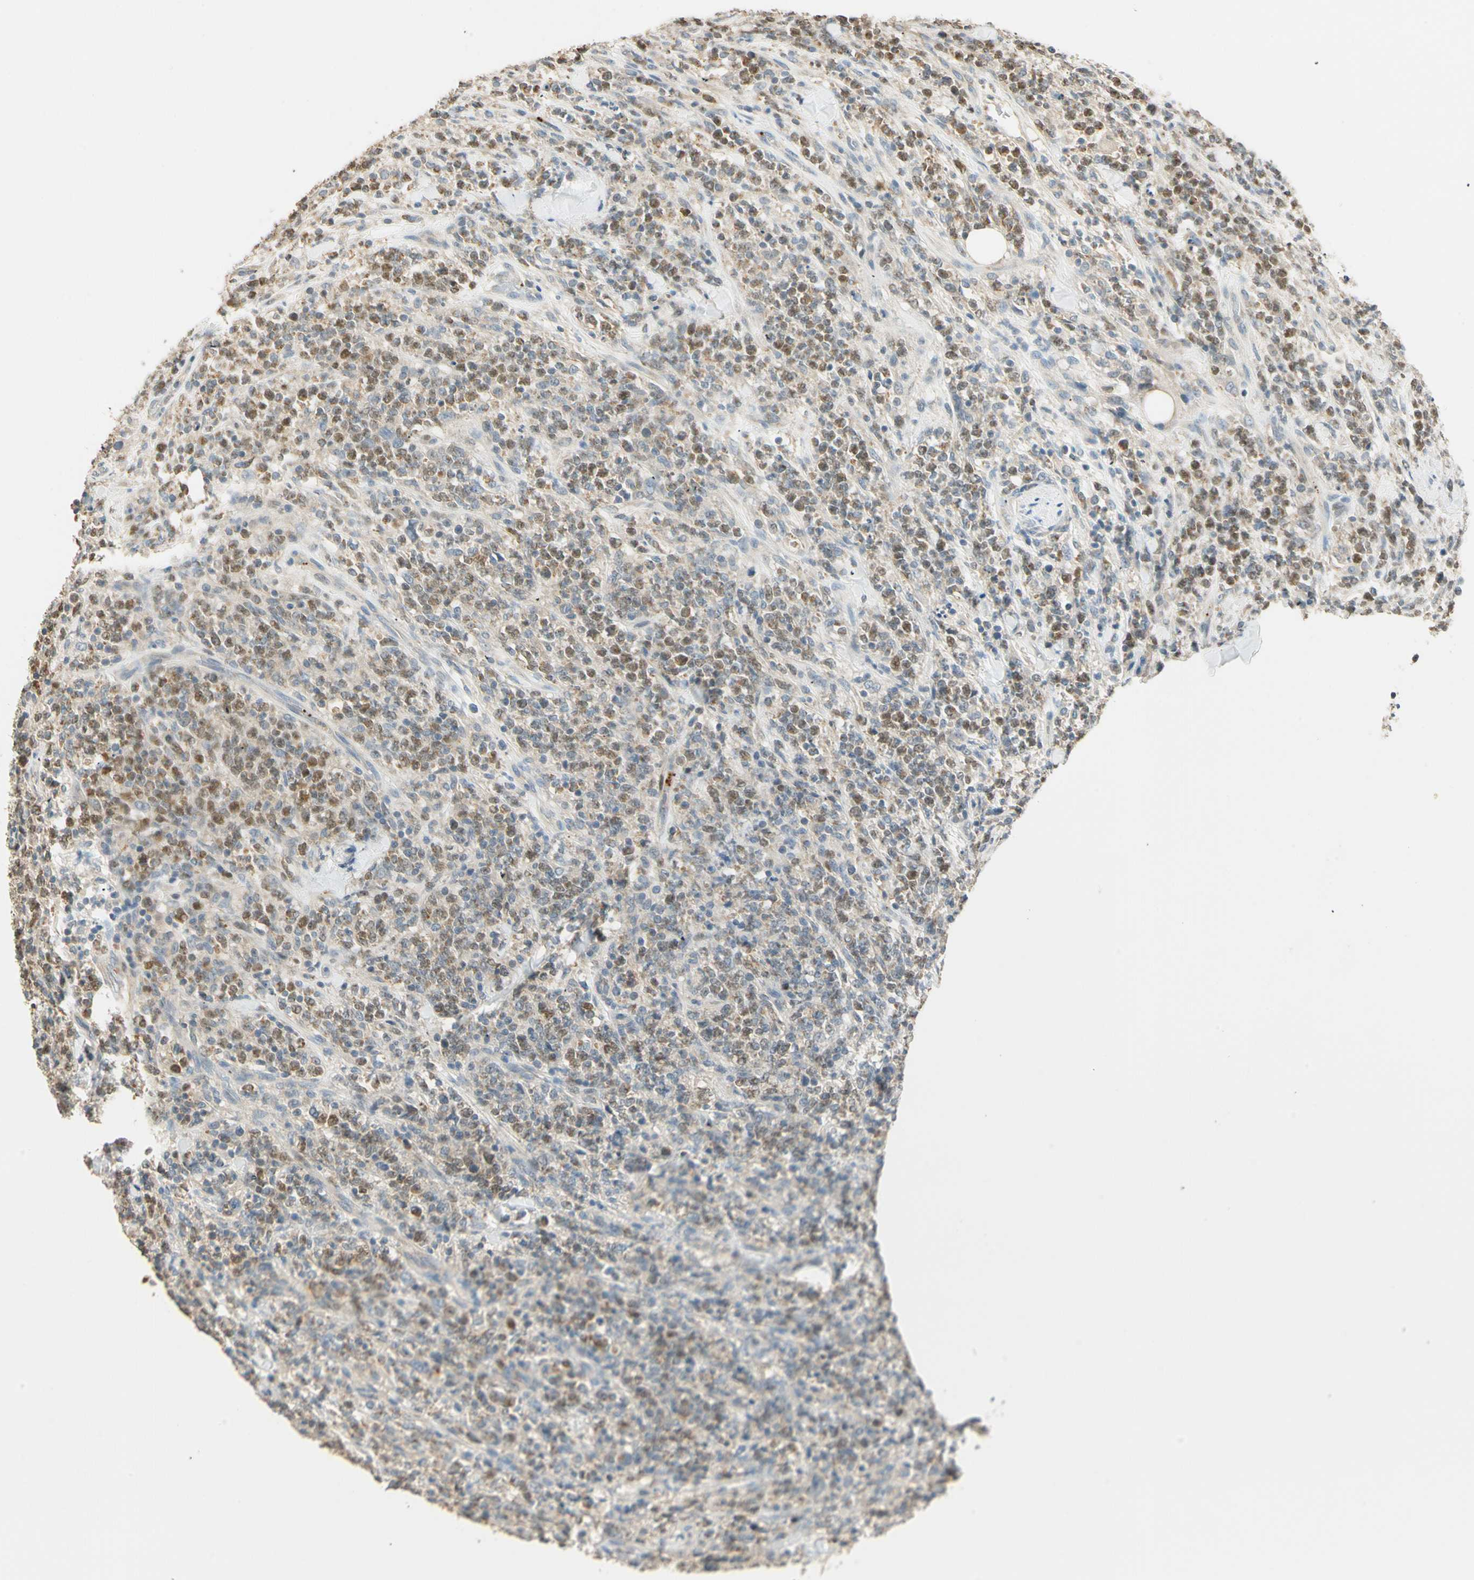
{"staining": {"intensity": "moderate", "quantity": "25%-75%", "location": "nuclear"}, "tissue": "lymphoma", "cell_type": "Tumor cells", "image_type": "cancer", "snomed": [{"axis": "morphology", "description": "Malignant lymphoma, non-Hodgkin's type, High grade"}, {"axis": "topography", "description": "Soft tissue"}], "caption": "Immunohistochemistry histopathology image of neoplastic tissue: human high-grade malignant lymphoma, non-Hodgkin's type stained using IHC demonstrates medium levels of moderate protein expression localized specifically in the nuclear of tumor cells, appearing as a nuclear brown color.", "gene": "RAD18", "patient": {"sex": "male", "age": 18}}